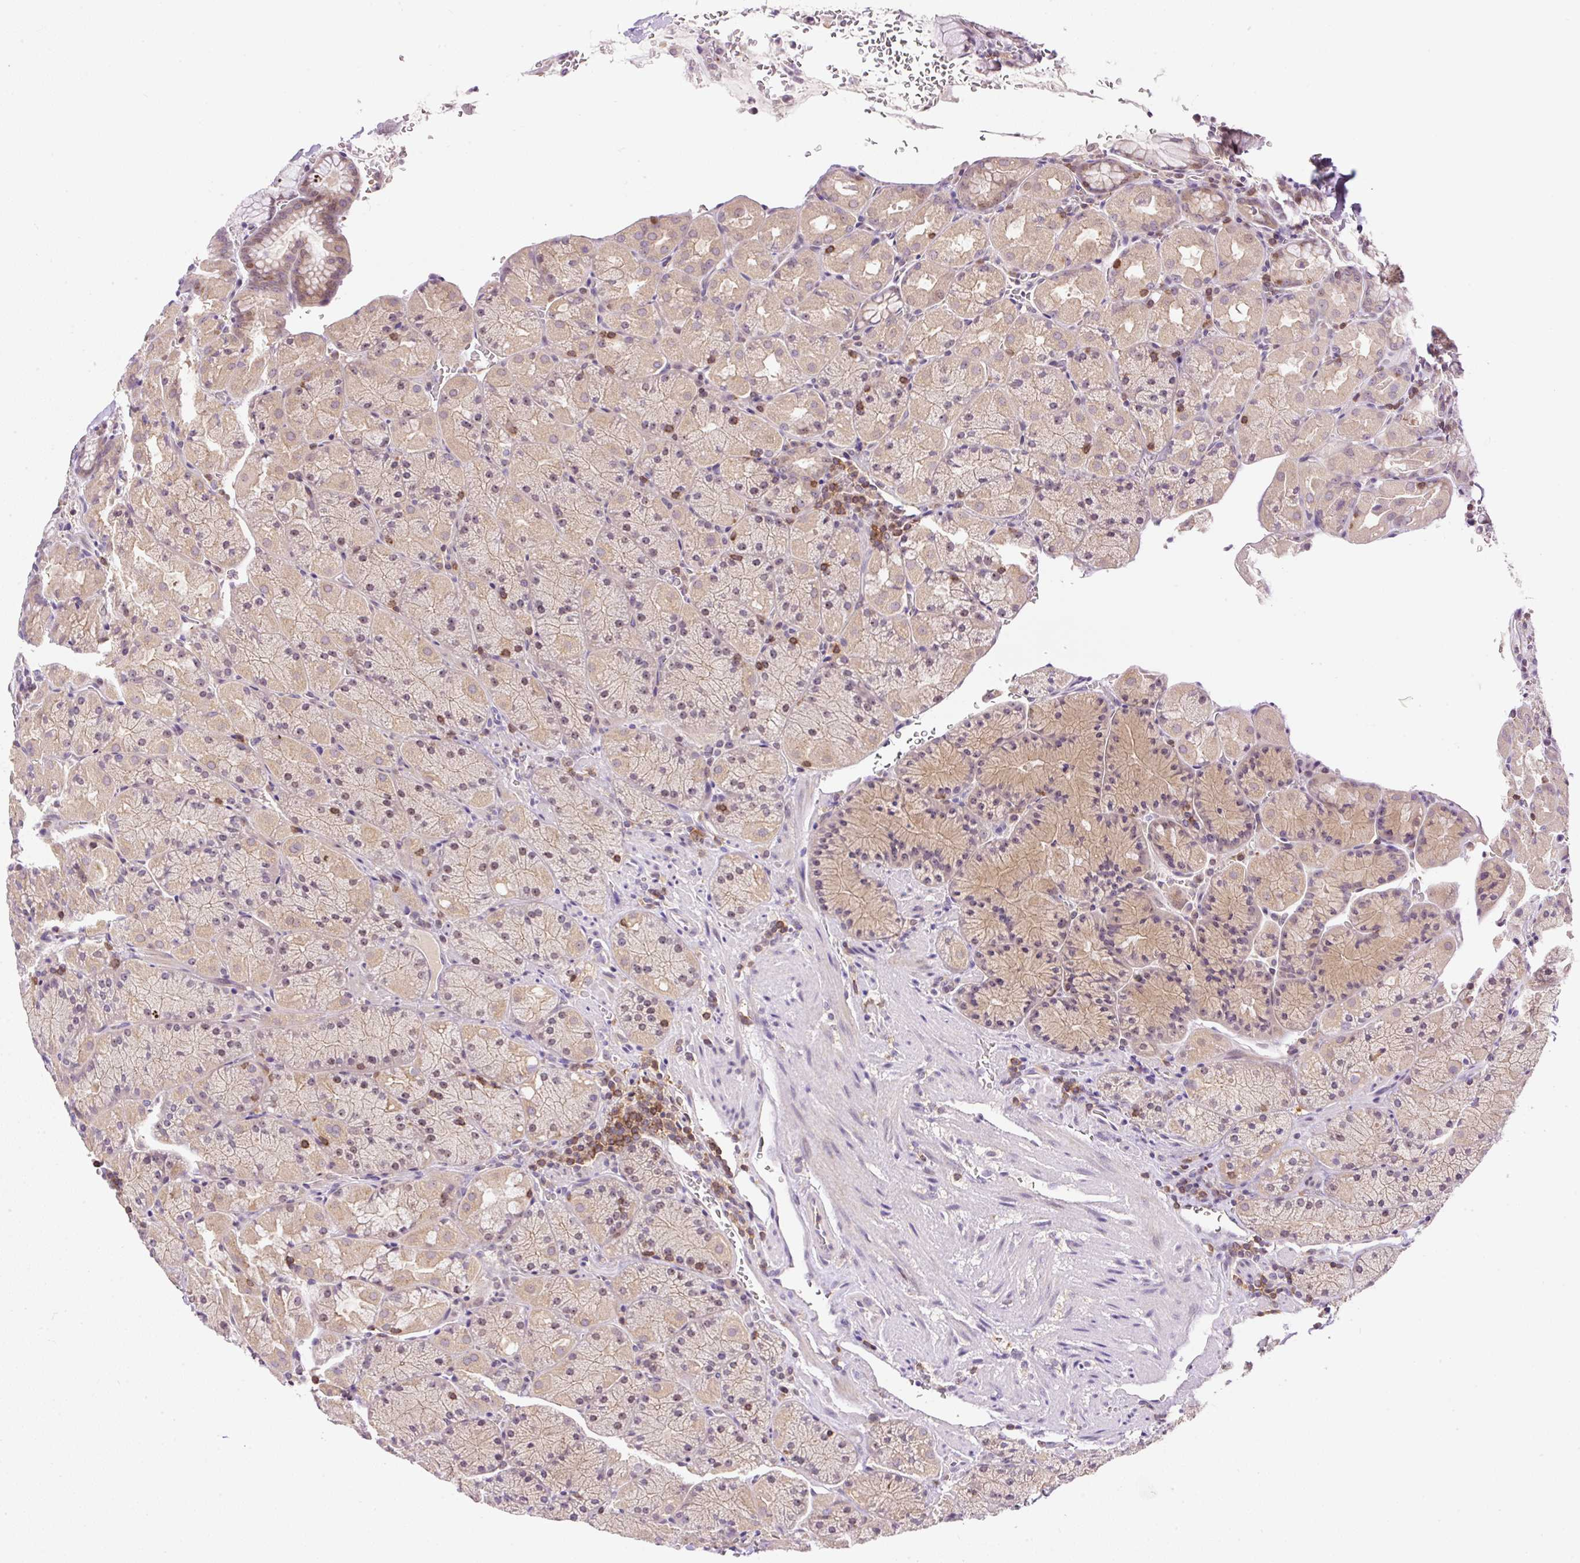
{"staining": {"intensity": "weak", "quantity": ">75%", "location": "cytoplasmic/membranous,nuclear"}, "tissue": "stomach", "cell_type": "Glandular cells", "image_type": "normal", "snomed": [{"axis": "morphology", "description": "Normal tissue, NOS"}, {"axis": "topography", "description": "Stomach, upper"}, {"axis": "topography", "description": "Stomach, lower"}], "caption": "Stomach stained with IHC exhibits weak cytoplasmic/membranous,nuclear expression in approximately >75% of glandular cells.", "gene": "CARD11", "patient": {"sex": "male", "age": 80}}